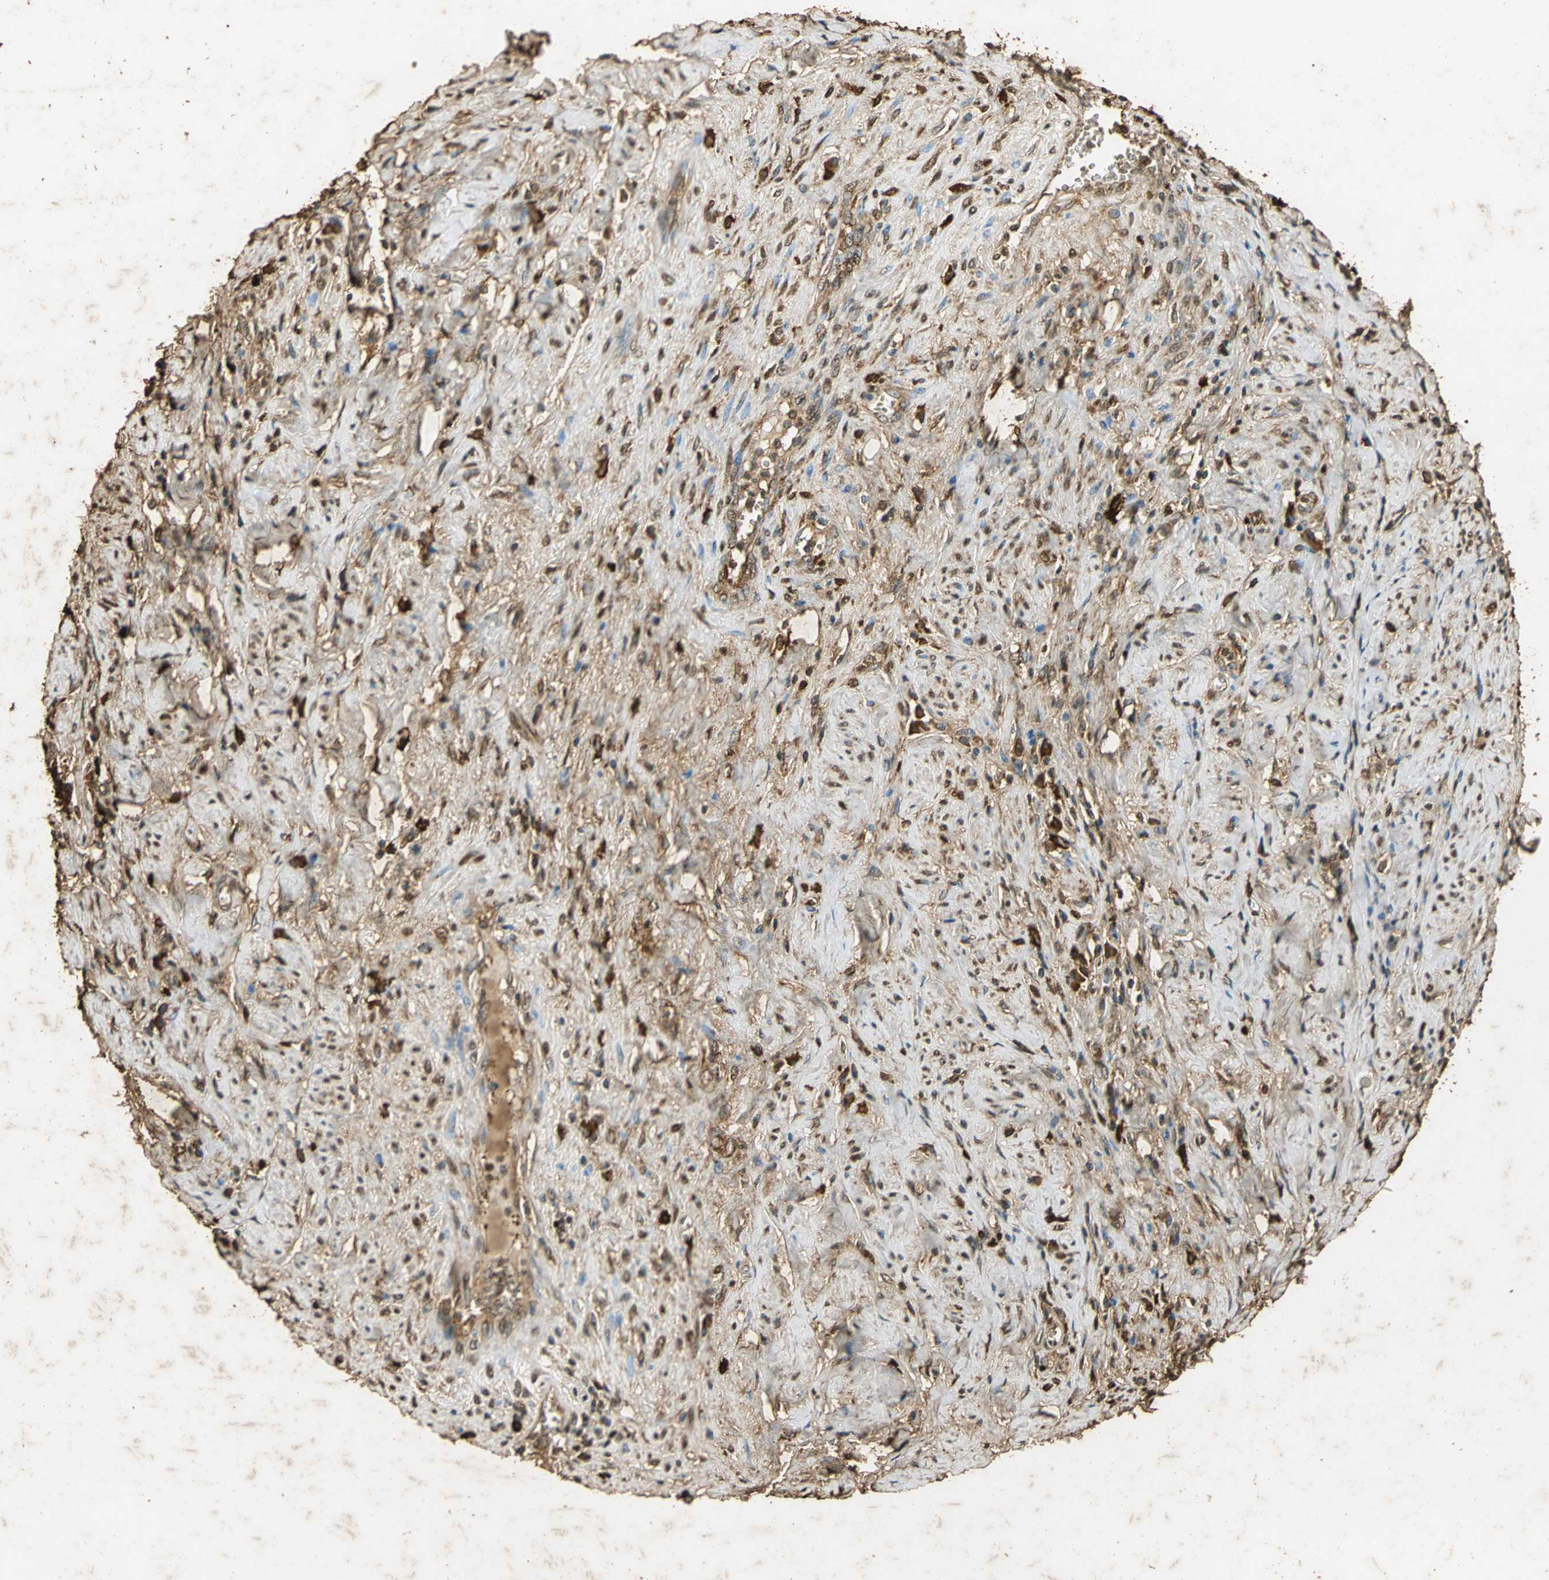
{"staining": {"intensity": "moderate", "quantity": ">75%", "location": "cytoplasmic/membranous"}, "tissue": "cervical cancer", "cell_type": "Tumor cells", "image_type": "cancer", "snomed": [{"axis": "morphology", "description": "Squamous cell carcinoma, NOS"}, {"axis": "topography", "description": "Cervix"}], "caption": "Immunohistochemistry image of neoplastic tissue: human squamous cell carcinoma (cervical) stained using immunohistochemistry (IHC) demonstrates medium levels of moderate protein expression localized specifically in the cytoplasmic/membranous of tumor cells, appearing as a cytoplasmic/membranous brown color.", "gene": "GAPDH", "patient": {"sex": "female", "age": 53}}